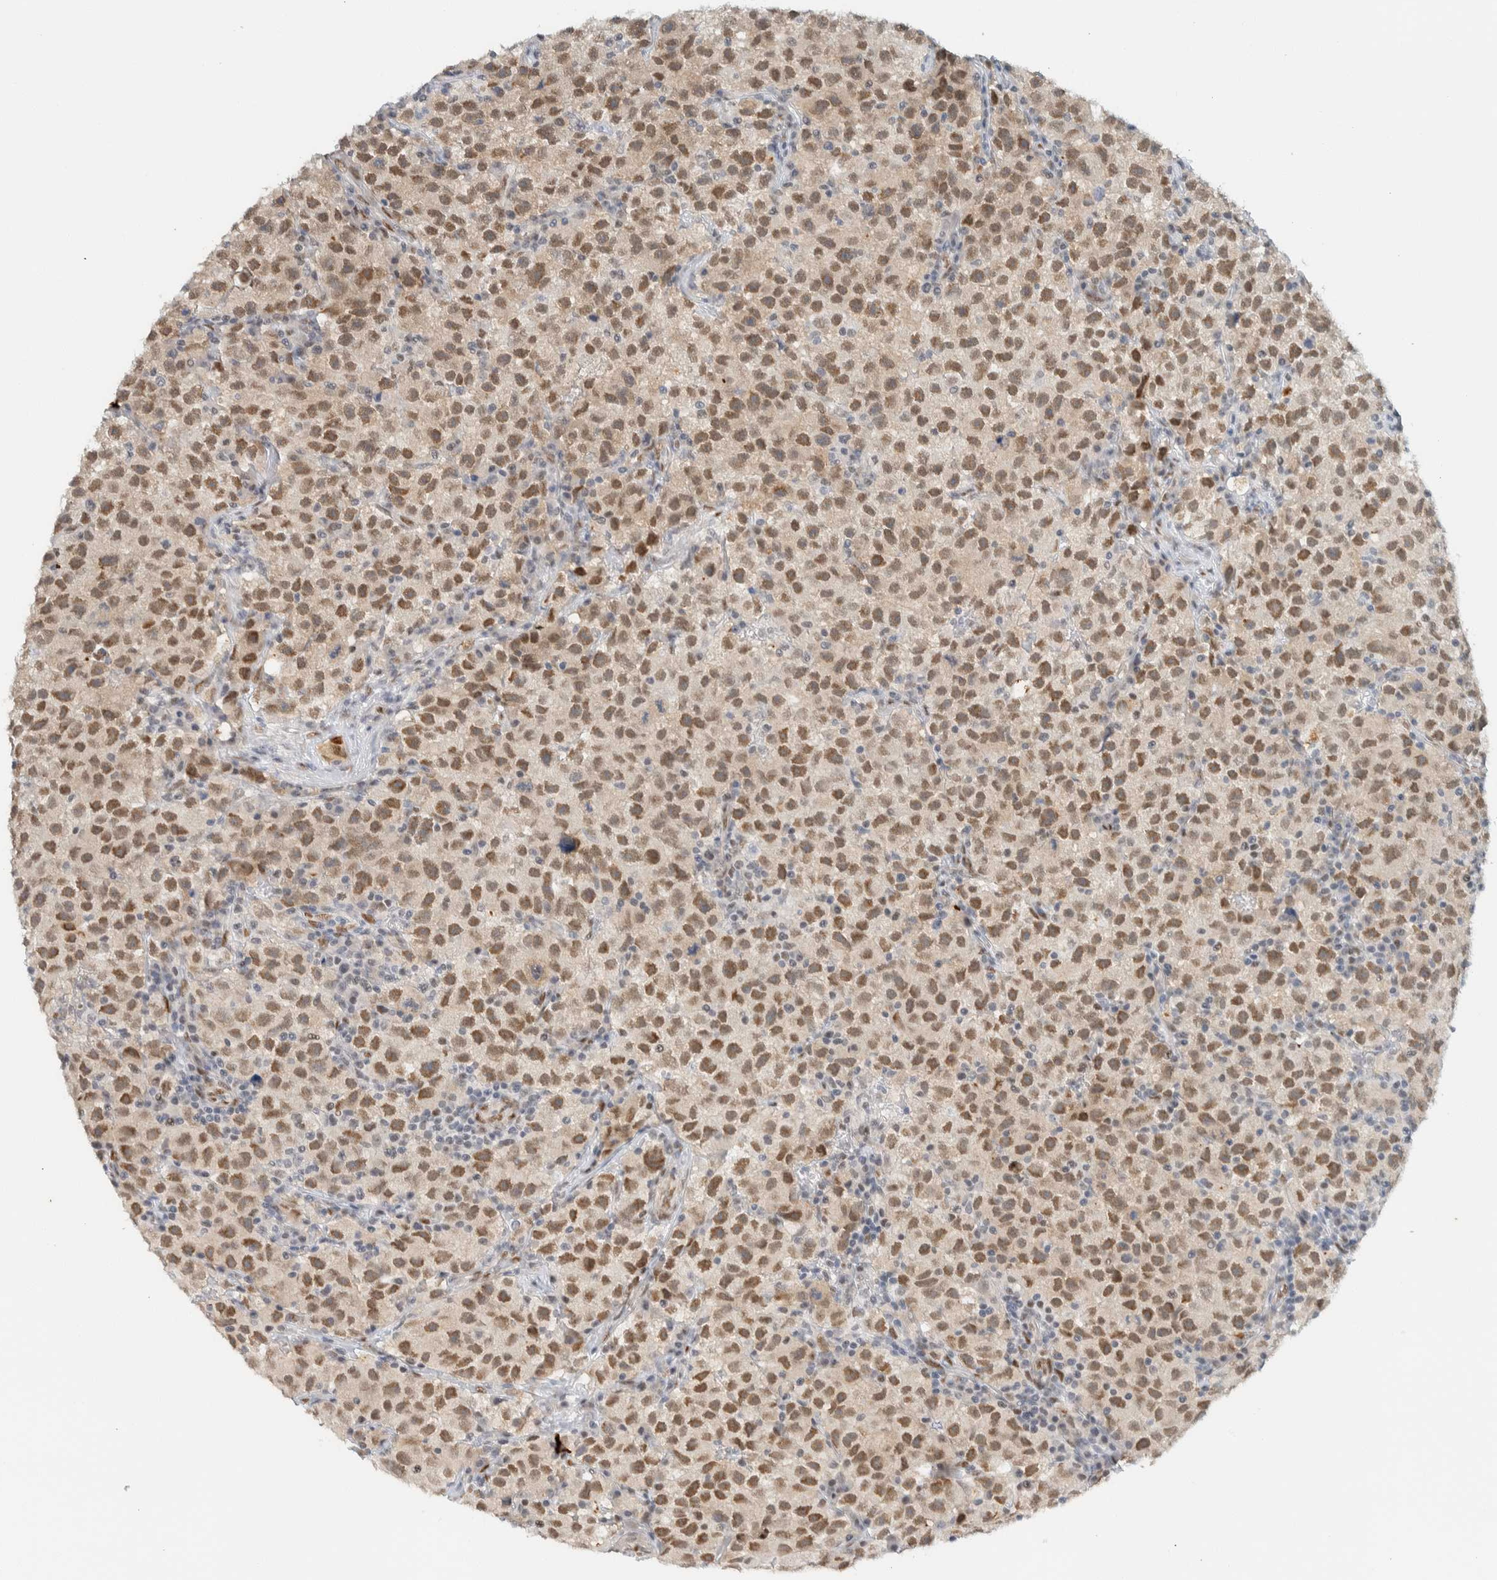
{"staining": {"intensity": "moderate", "quantity": ">75%", "location": "nuclear"}, "tissue": "testis cancer", "cell_type": "Tumor cells", "image_type": "cancer", "snomed": [{"axis": "morphology", "description": "Seminoma, NOS"}, {"axis": "topography", "description": "Testis"}], "caption": "Brown immunohistochemical staining in seminoma (testis) reveals moderate nuclear positivity in about >75% of tumor cells.", "gene": "ZNF683", "patient": {"sex": "male", "age": 22}}